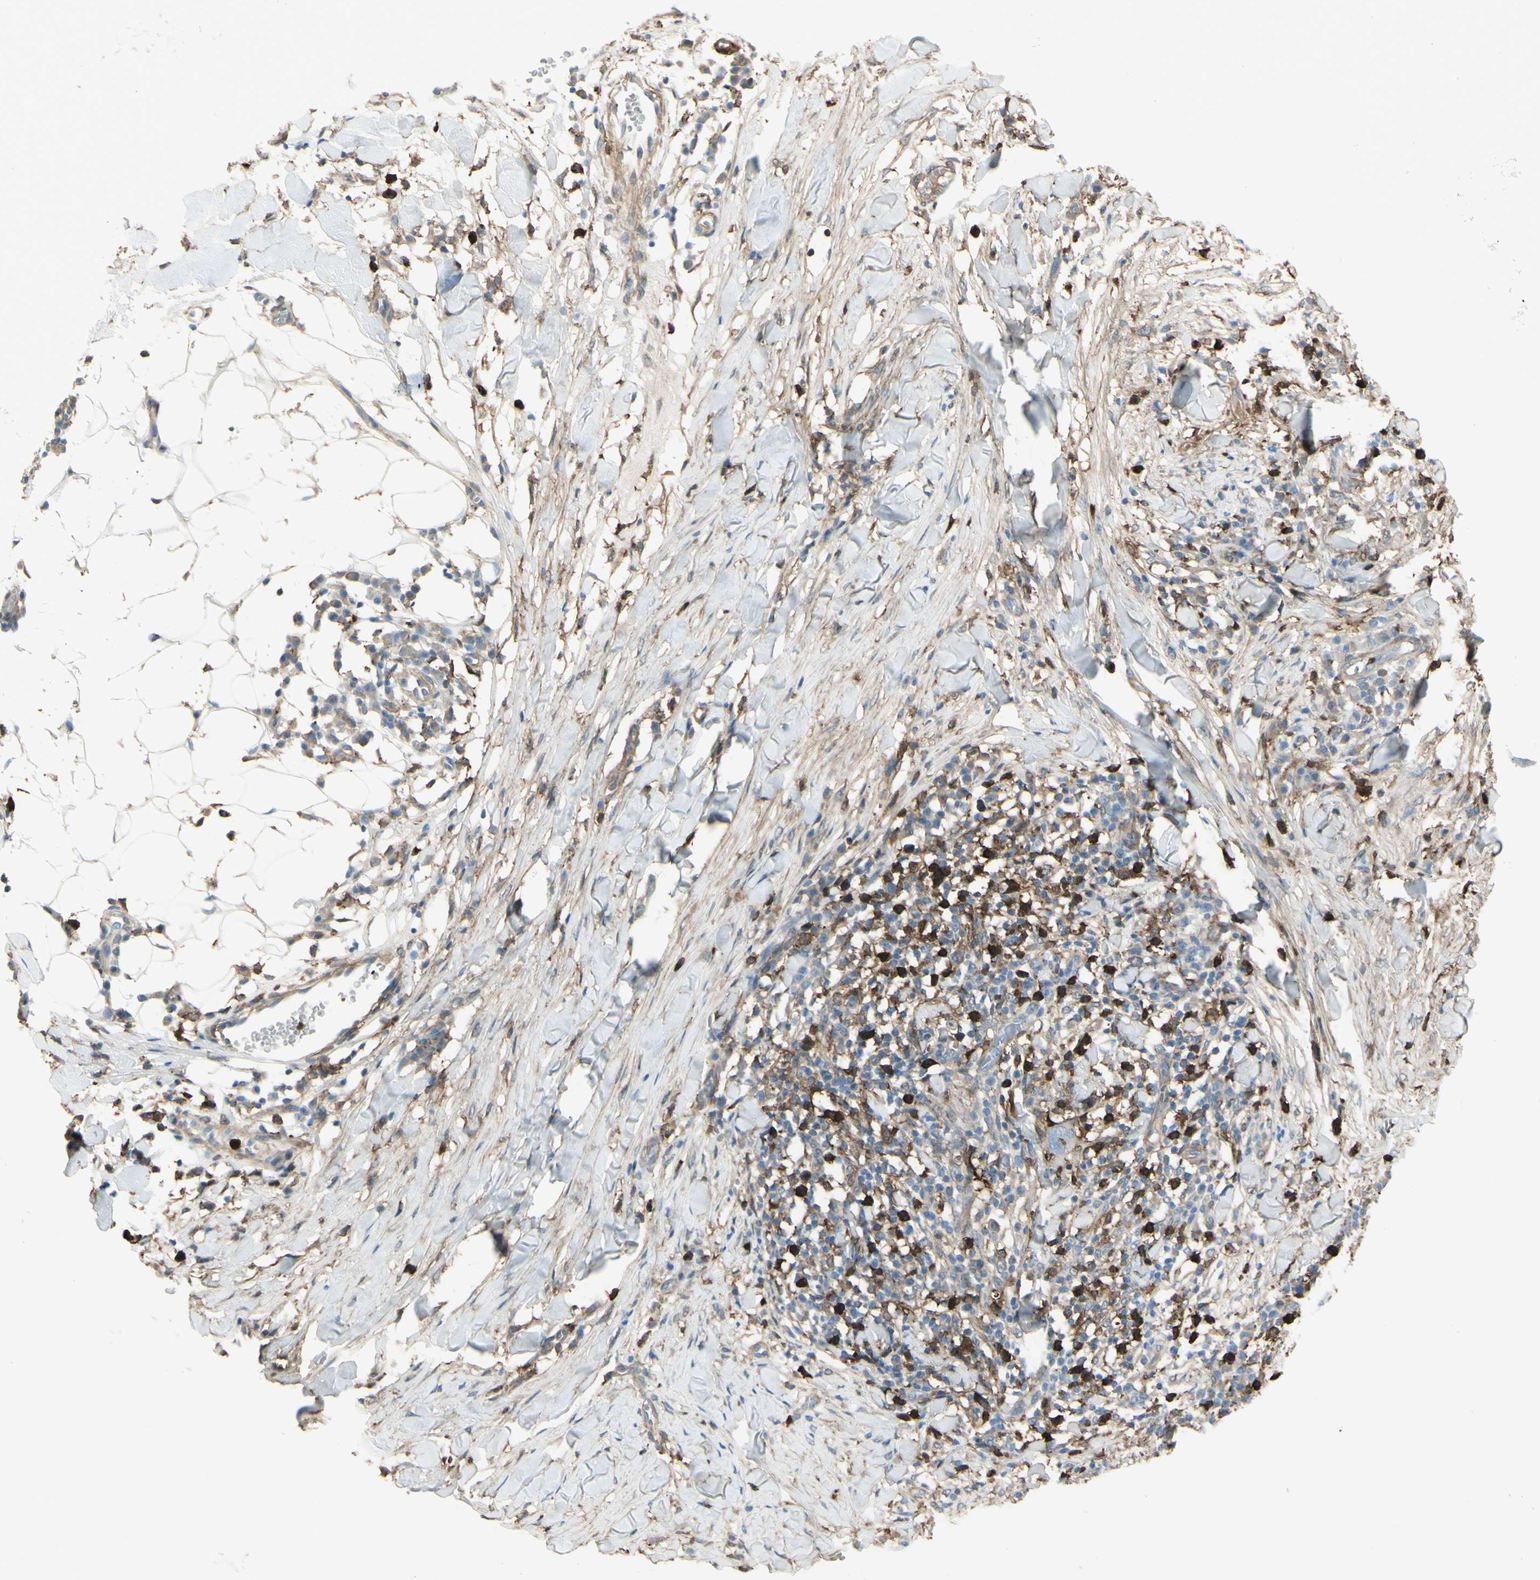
{"staining": {"intensity": "weak", "quantity": ">75%", "location": "cytoplasmic/membranous"}, "tissue": "skin cancer", "cell_type": "Tumor cells", "image_type": "cancer", "snomed": [{"axis": "morphology", "description": "Squamous cell carcinoma, NOS"}, {"axis": "topography", "description": "Skin"}], "caption": "High-power microscopy captured an immunohistochemistry (IHC) photomicrograph of skin cancer (squamous cell carcinoma), revealing weak cytoplasmic/membranous expression in about >75% of tumor cells. (Stains: DAB (3,3'-diaminobenzidine) in brown, nuclei in blue, Microscopy: brightfield microscopy at high magnification).", "gene": "GSN", "patient": {"sex": "male", "age": 24}}